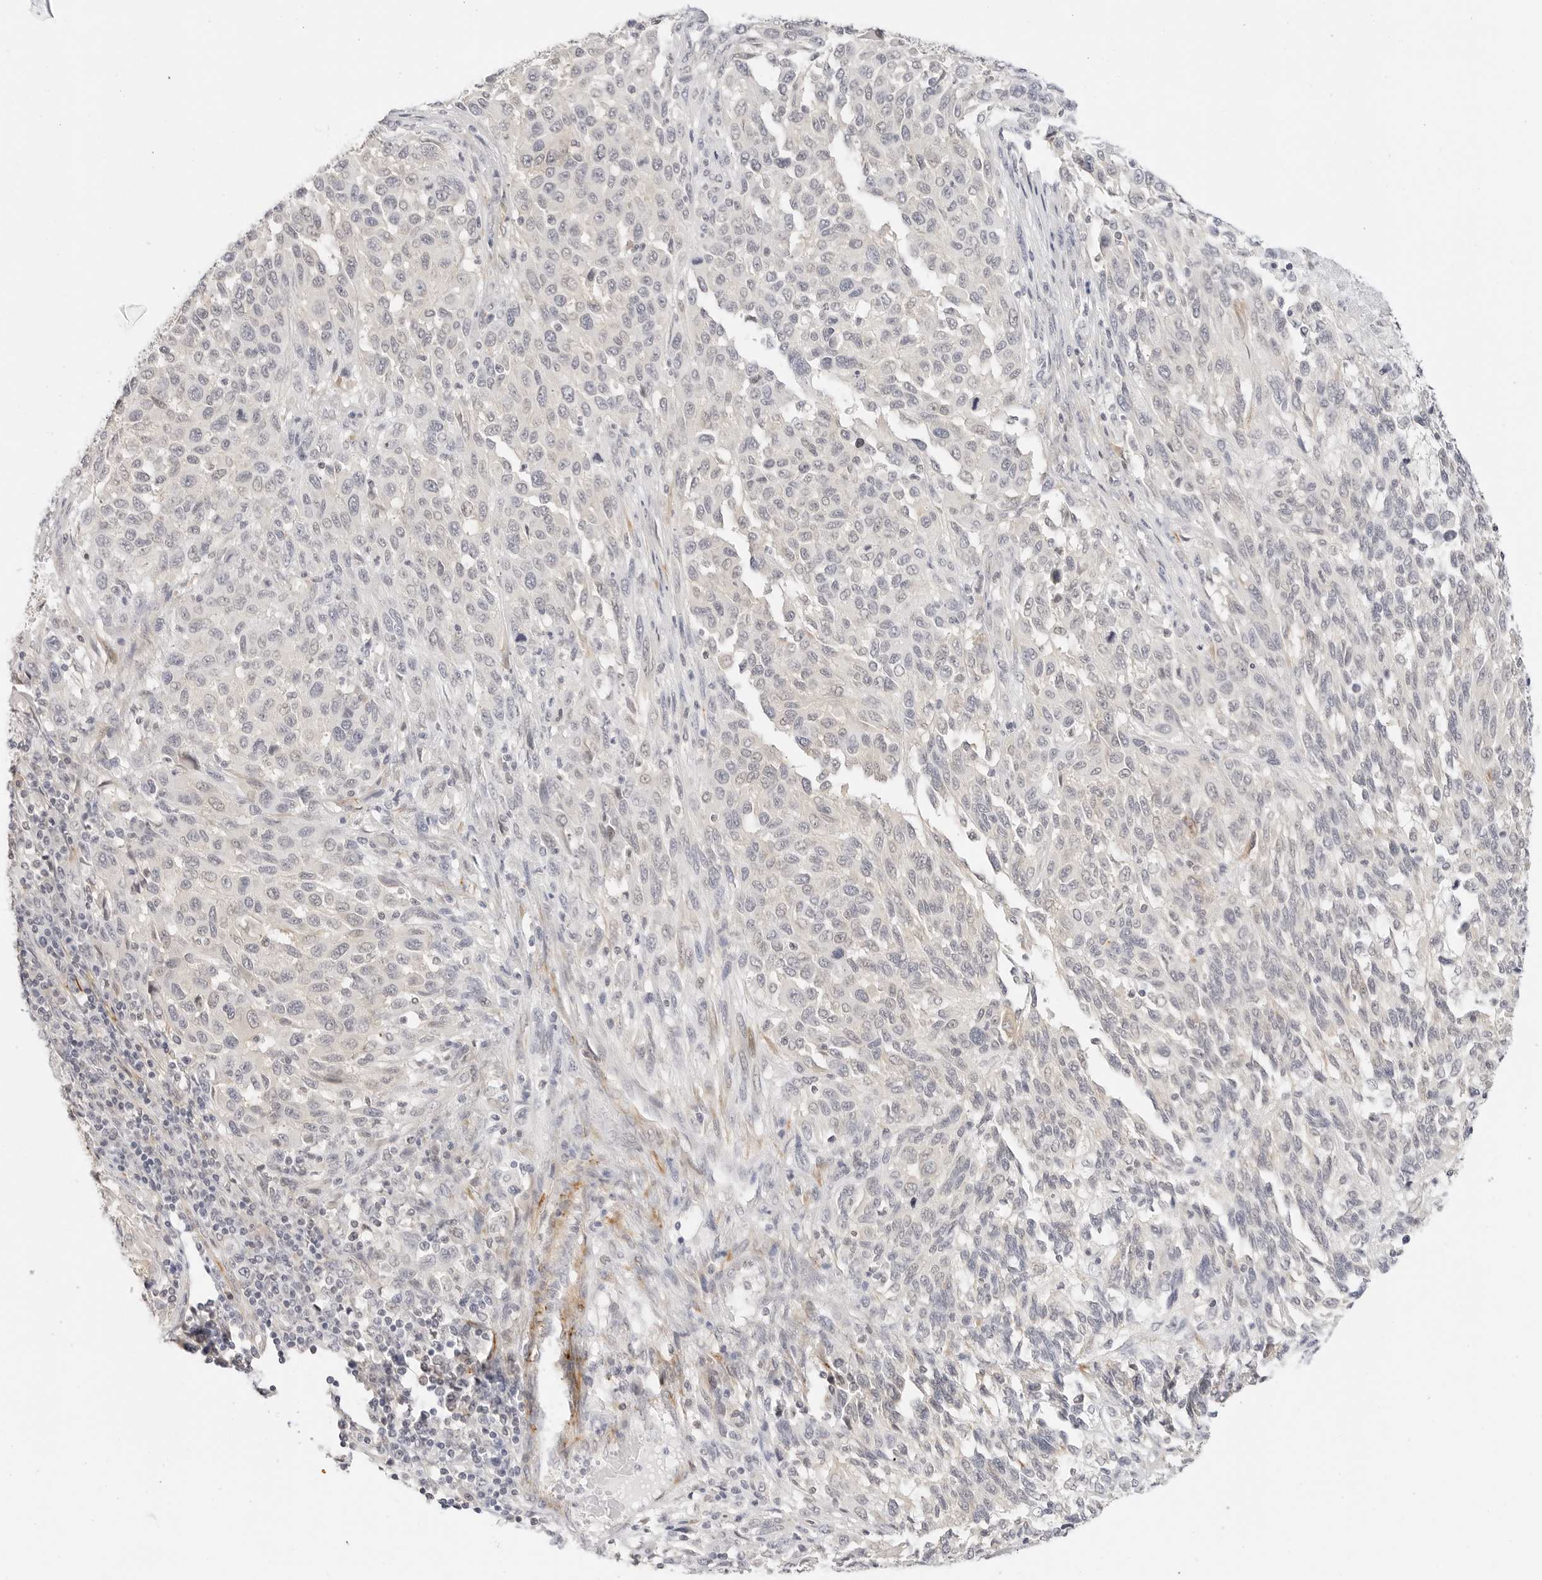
{"staining": {"intensity": "negative", "quantity": "none", "location": "none"}, "tissue": "melanoma", "cell_type": "Tumor cells", "image_type": "cancer", "snomed": [{"axis": "morphology", "description": "Malignant melanoma, Metastatic site"}, {"axis": "topography", "description": "Lymph node"}], "caption": "The image displays no staining of tumor cells in malignant melanoma (metastatic site).", "gene": "PCDH19", "patient": {"sex": "male", "age": 61}}